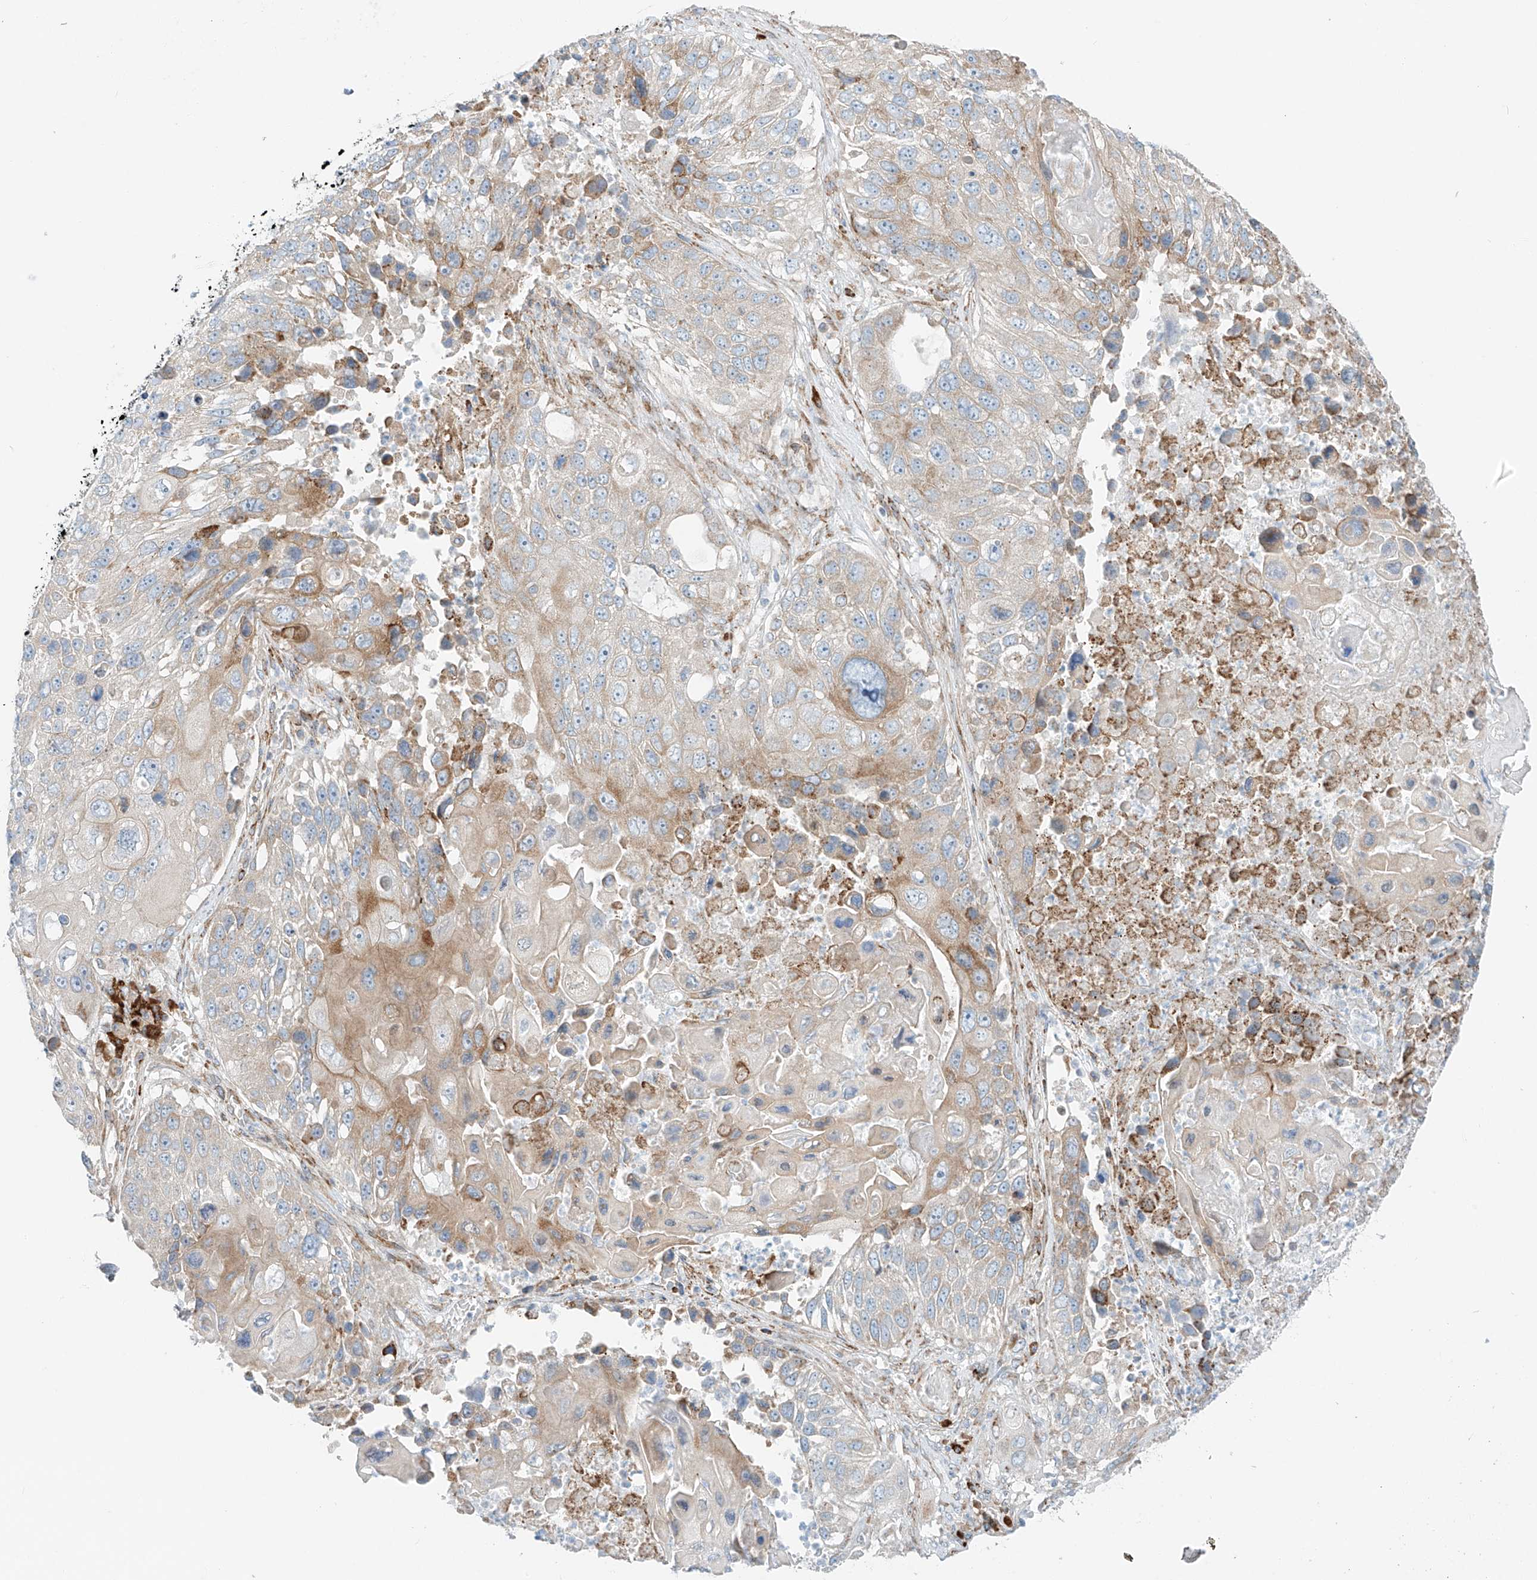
{"staining": {"intensity": "weak", "quantity": "25%-75%", "location": "cytoplasmic/membranous"}, "tissue": "lung cancer", "cell_type": "Tumor cells", "image_type": "cancer", "snomed": [{"axis": "morphology", "description": "Squamous cell carcinoma, NOS"}, {"axis": "topography", "description": "Lung"}], "caption": "This photomicrograph shows immunohistochemistry staining of squamous cell carcinoma (lung), with low weak cytoplasmic/membranous positivity in approximately 25%-75% of tumor cells.", "gene": "EIPR1", "patient": {"sex": "male", "age": 61}}